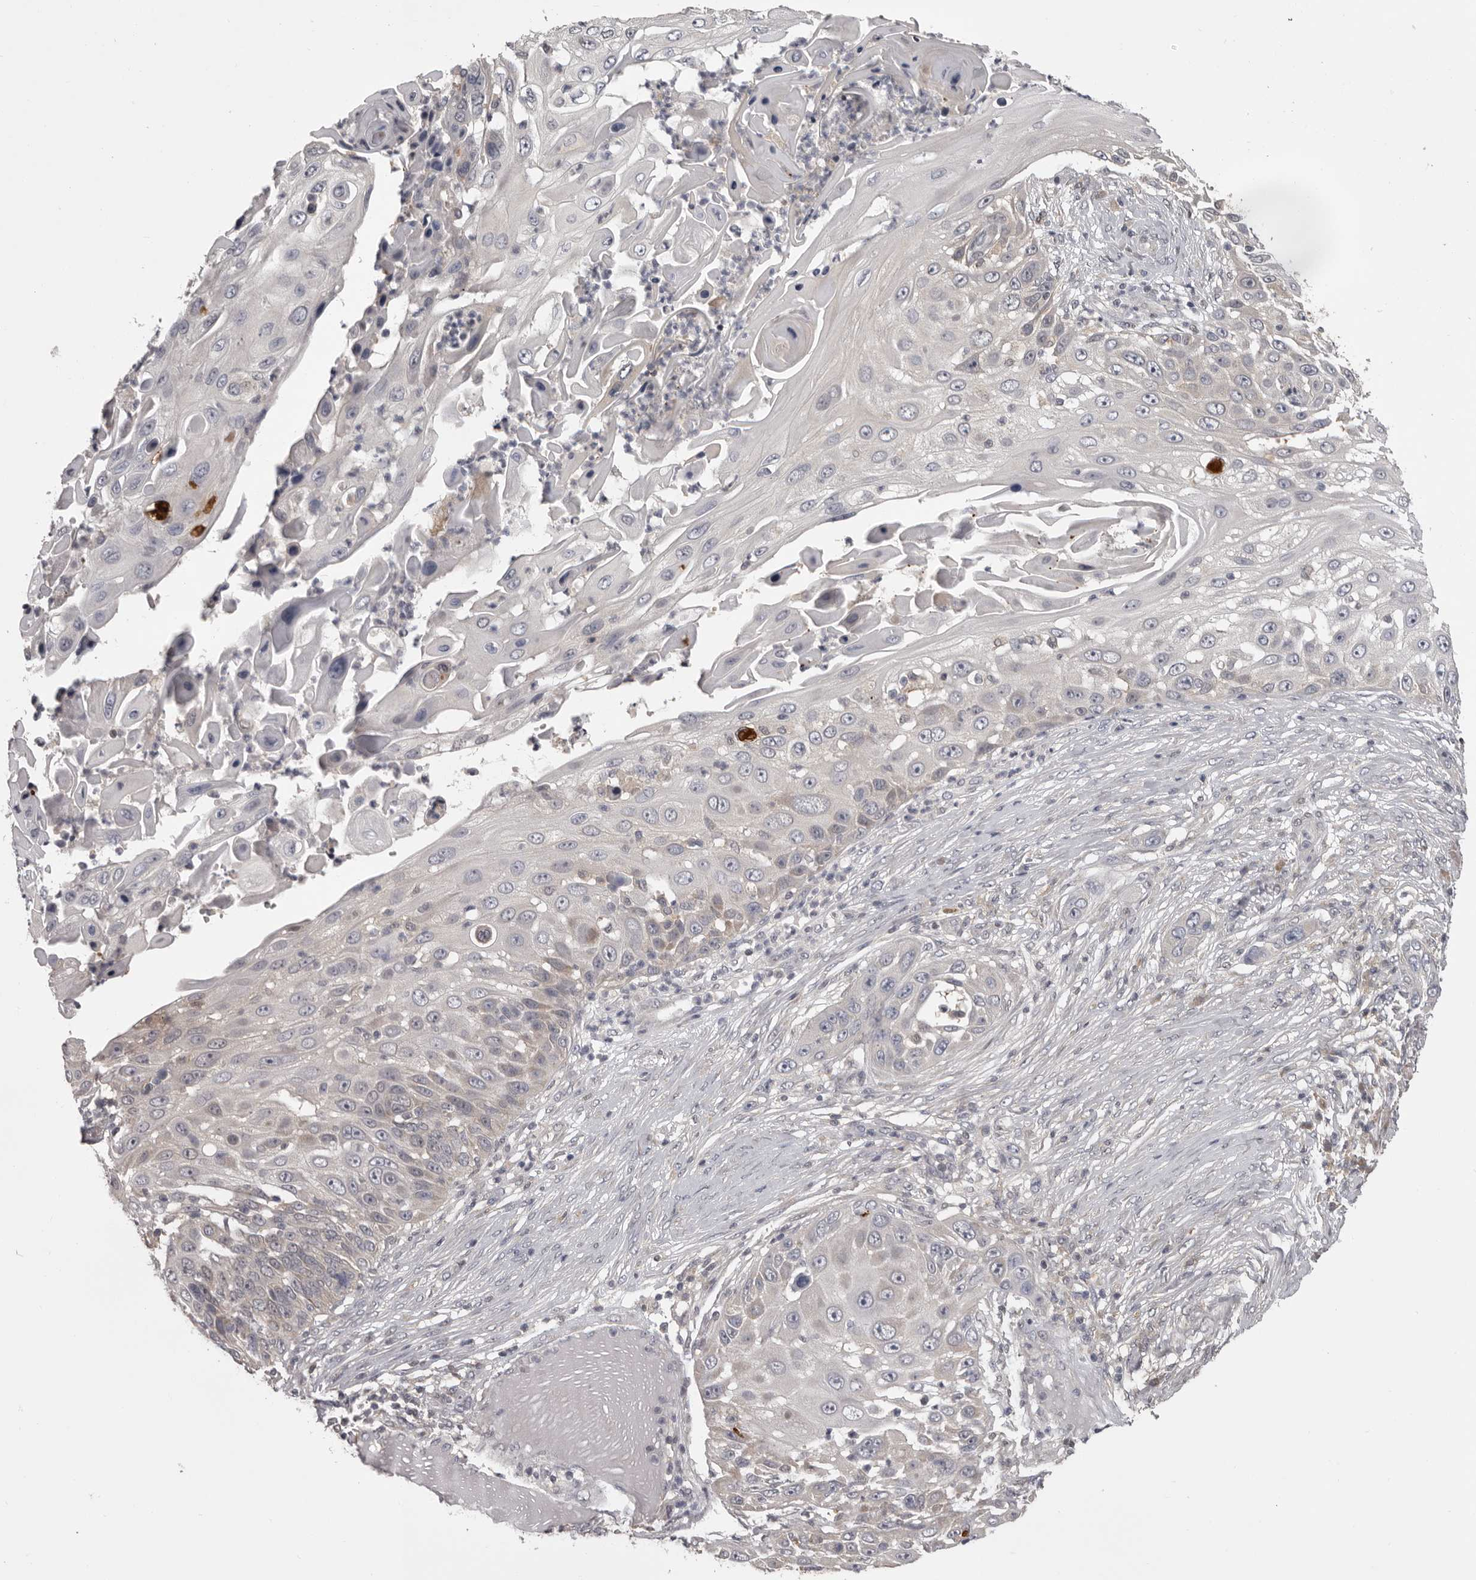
{"staining": {"intensity": "negative", "quantity": "none", "location": "none"}, "tissue": "skin cancer", "cell_type": "Tumor cells", "image_type": "cancer", "snomed": [{"axis": "morphology", "description": "Squamous cell carcinoma, NOS"}, {"axis": "topography", "description": "Skin"}], "caption": "This is a photomicrograph of immunohistochemistry (IHC) staining of squamous cell carcinoma (skin), which shows no positivity in tumor cells. (Immunohistochemistry, brightfield microscopy, high magnification).", "gene": "MDH1", "patient": {"sex": "female", "age": 44}}